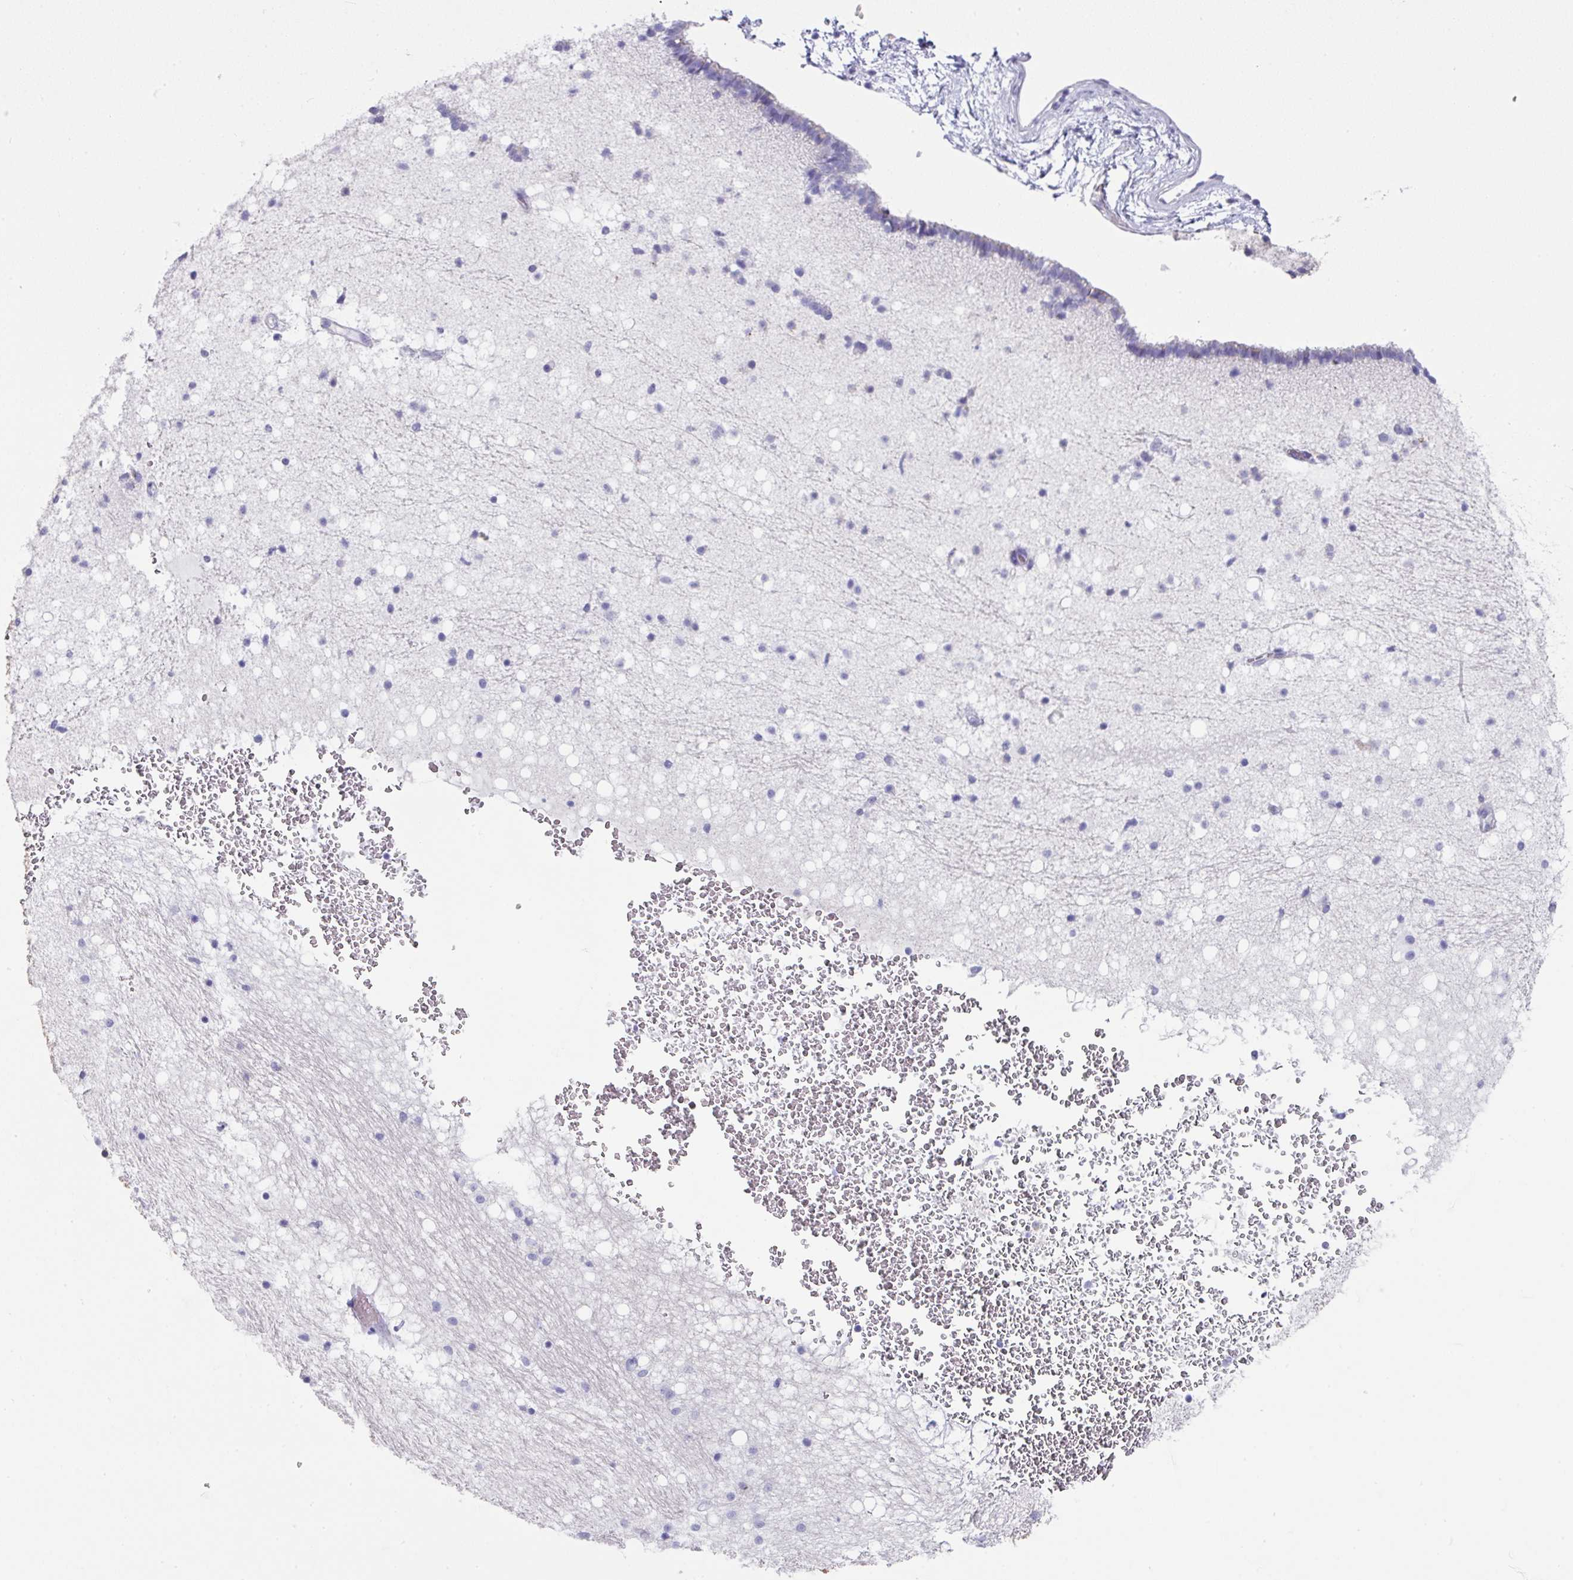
{"staining": {"intensity": "negative", "quantity": "none", "location": "none"}, "tissue": "caudate", "cell_type": "Glial cells", "image_type": "normal", "snomed": [{"axis": "morphology", "description": "Normal tissue, NOS"}, {"axis": "topography", "description": "Lateral ventricle wall"}], "caption": "Caudate stained for a protein using IHC demonstrates no staining glial cells.", "gene": "CPVL", "patient": {"sex": "male", "age": 37}}